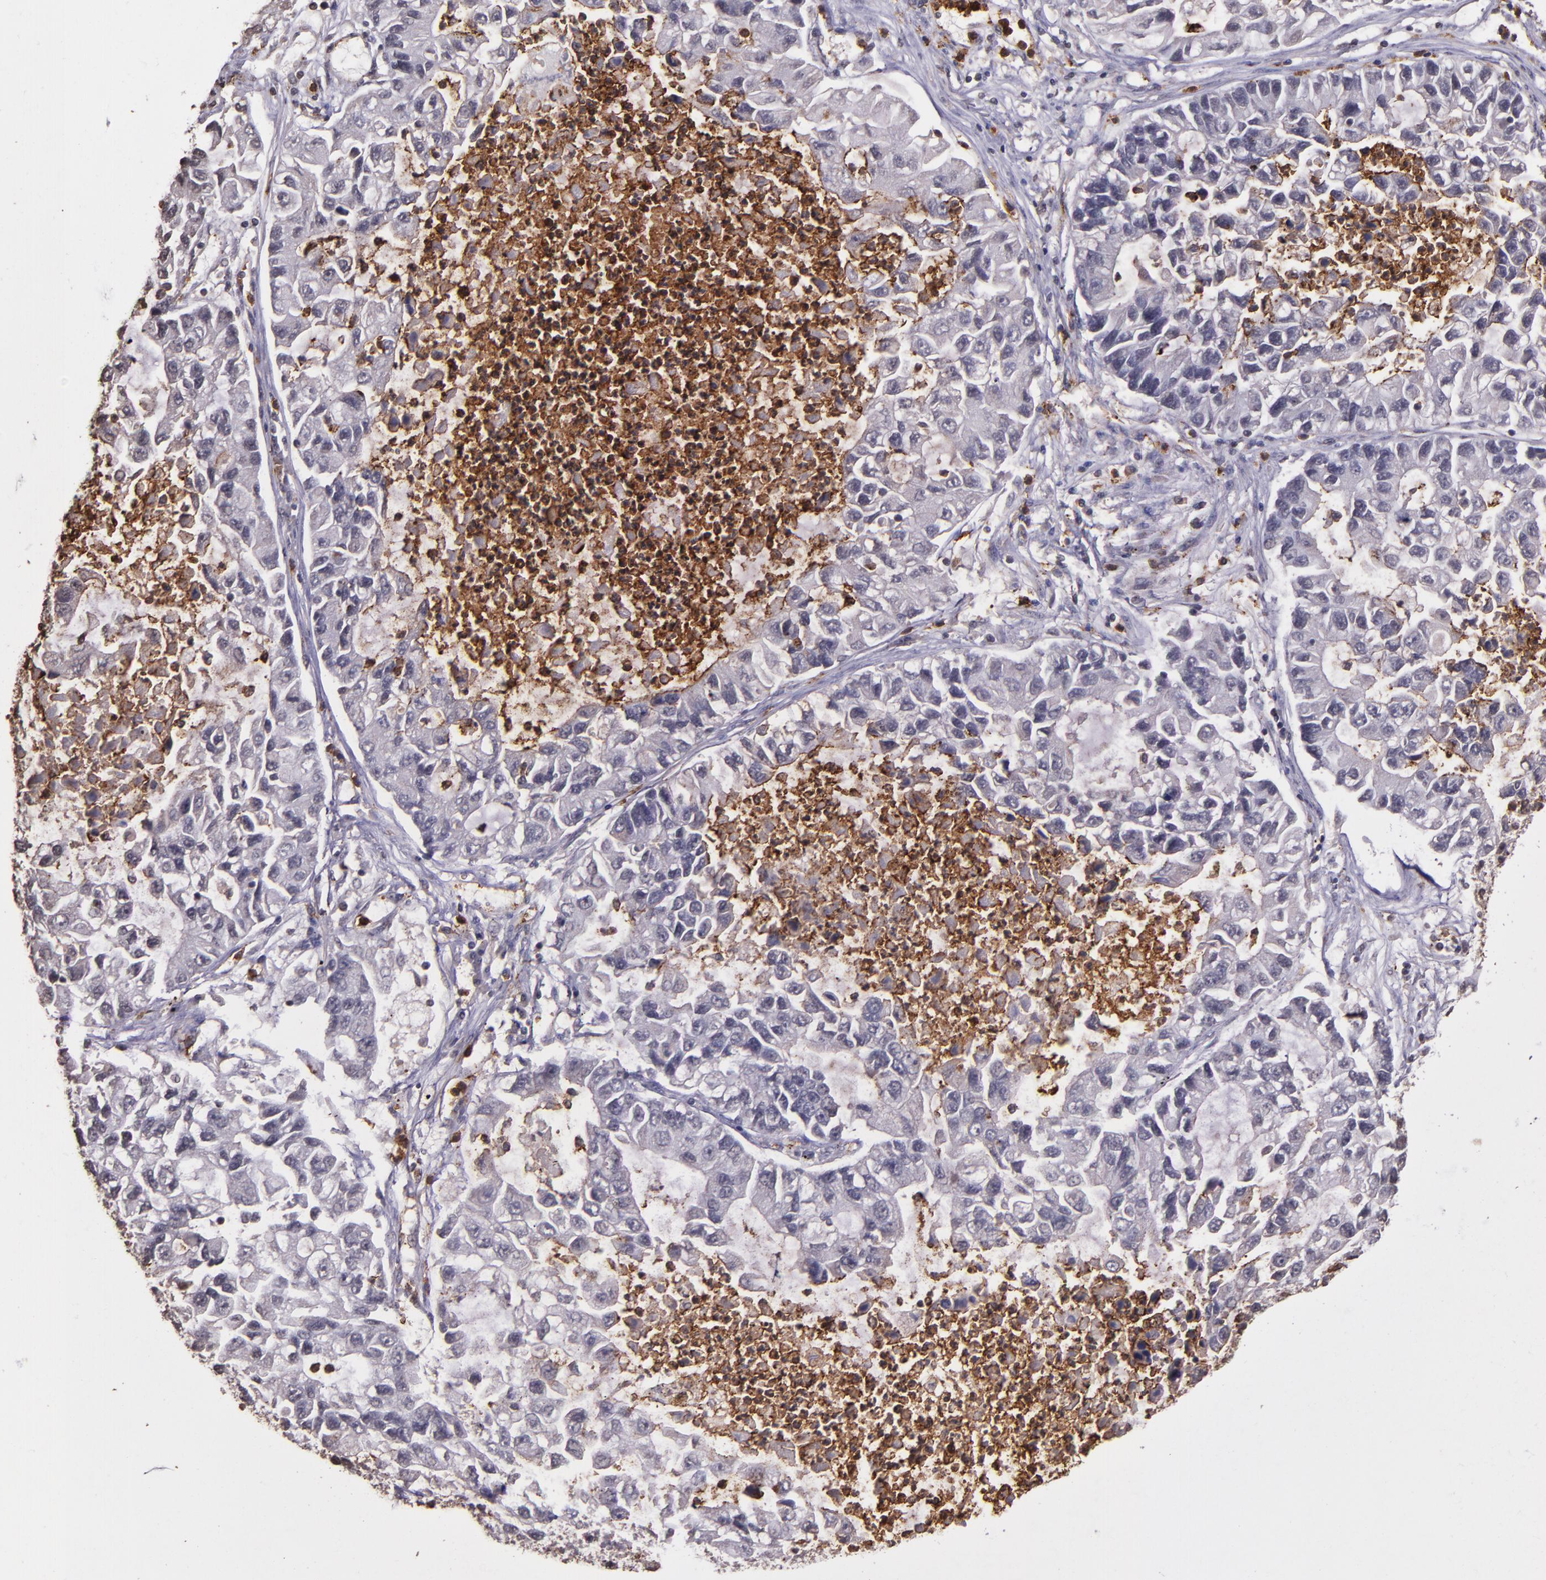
{"staining": {"intensity": "negative", "quantity": "none", "location": "none"}, "tissue": "lung cancer", "cell_type": "Tumor cells", "image_type": "cancer", "snomed": [{"axis": "morphology", "description": "Adenocarcinoma, NOS"}, {"axis": "topography", "description": "Lung"}], "caption": "This is an immunohistochemistry histopathology image of human lung cancer. There is no expression in tumor cells.", "gene": "SLC2A3", "patient": {"sex": "female", "age": 51}}